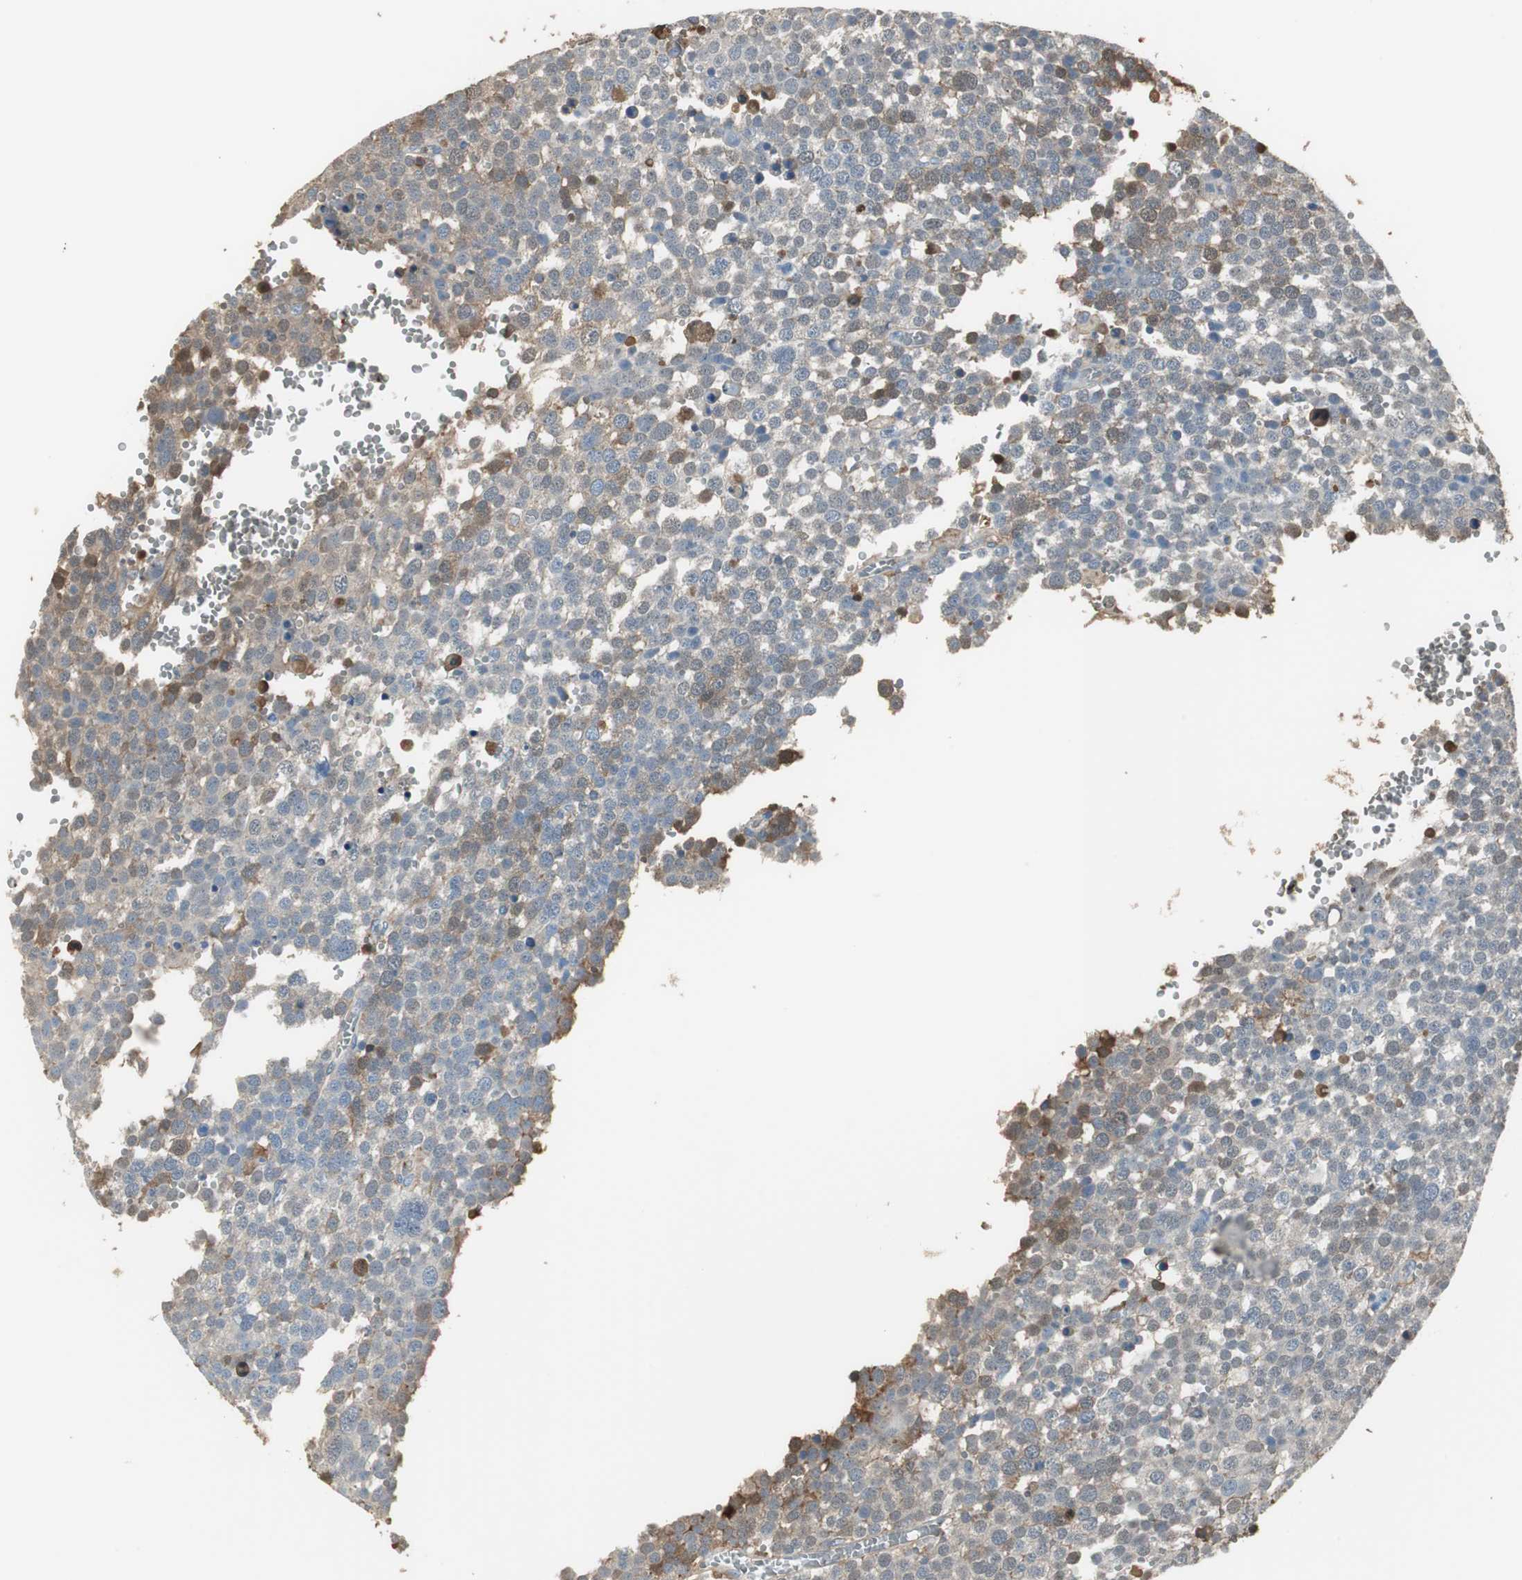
{"staining": {"intensity": "weak", "quantity": "<25%", "location": "cytoplasmic/membranous"}, "tissue": "testis cancer", "cell_type": "Tumor cells", "image_type": "cancer", "snomed": [{"axis": "morphology", "description": "Seminoma, NOS"}, {"axis": "topography", "description": "Testis"}], "caption": "A photomicrograph of testis seminoma stained for a protein displays no brown staining in tumor cells.", "gene": "IGHA1", "patient": {"sex": "male", "age": 71}}